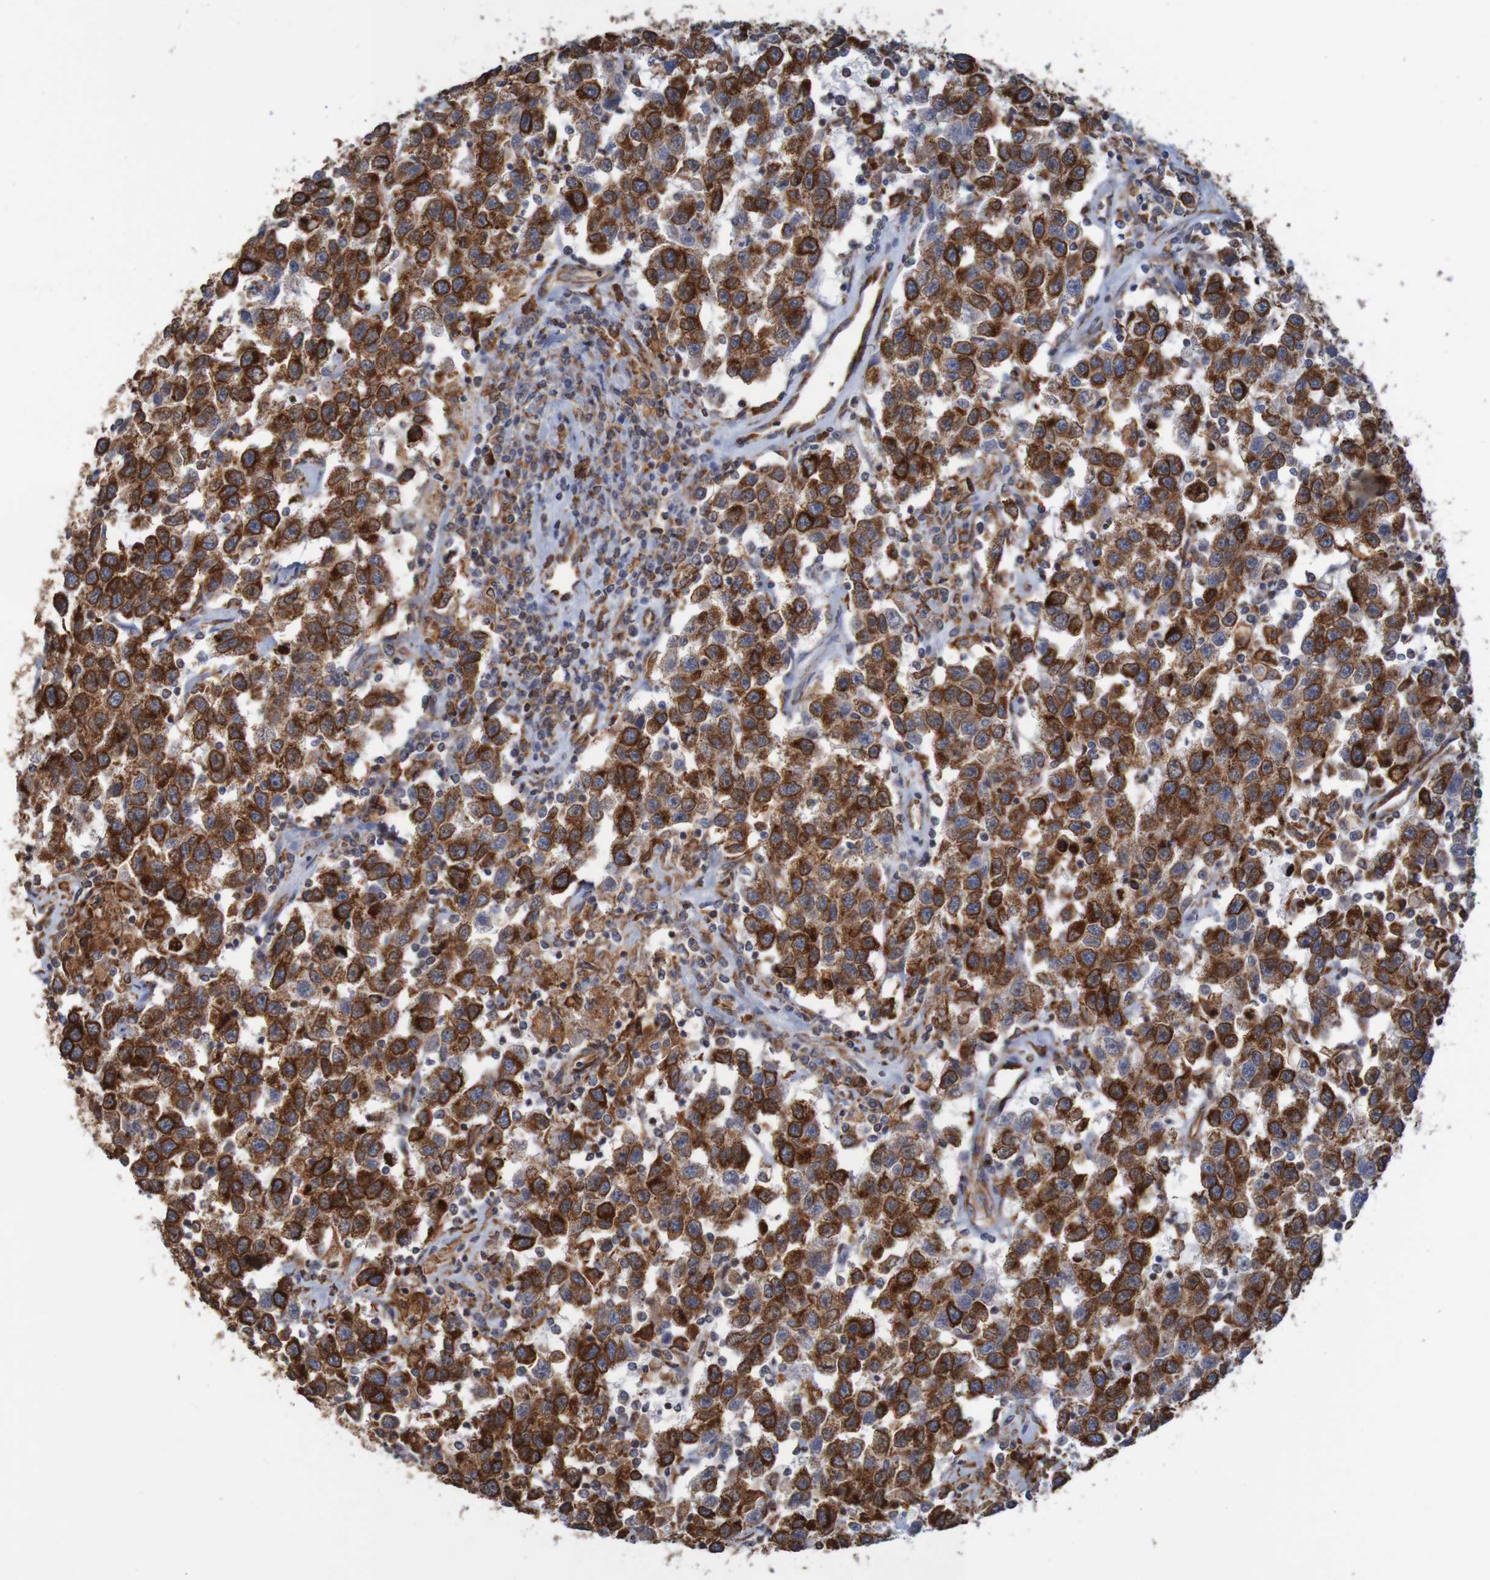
{"staining": {"intensity": "strong", "quantity": "25%-75%", "location": "cytoplasmic/membranous"}, "tissue": "testis cancer", "cell_type": "Tumor cells", "image_type": "cancer", "snomed": [{"axis": "morphology", "description": "Seminoma, NOS"}, {"axis": "topography", "description": "Testis"}], "caption": "Seminoma (testis) stained for a protein (brown) demonstrates strong cytoplasmic/membranous positive expression in approximately 25%-75% of tumor cells.", "gene": "PDIA3", "patient": {"sex": "male", "age": 41}}